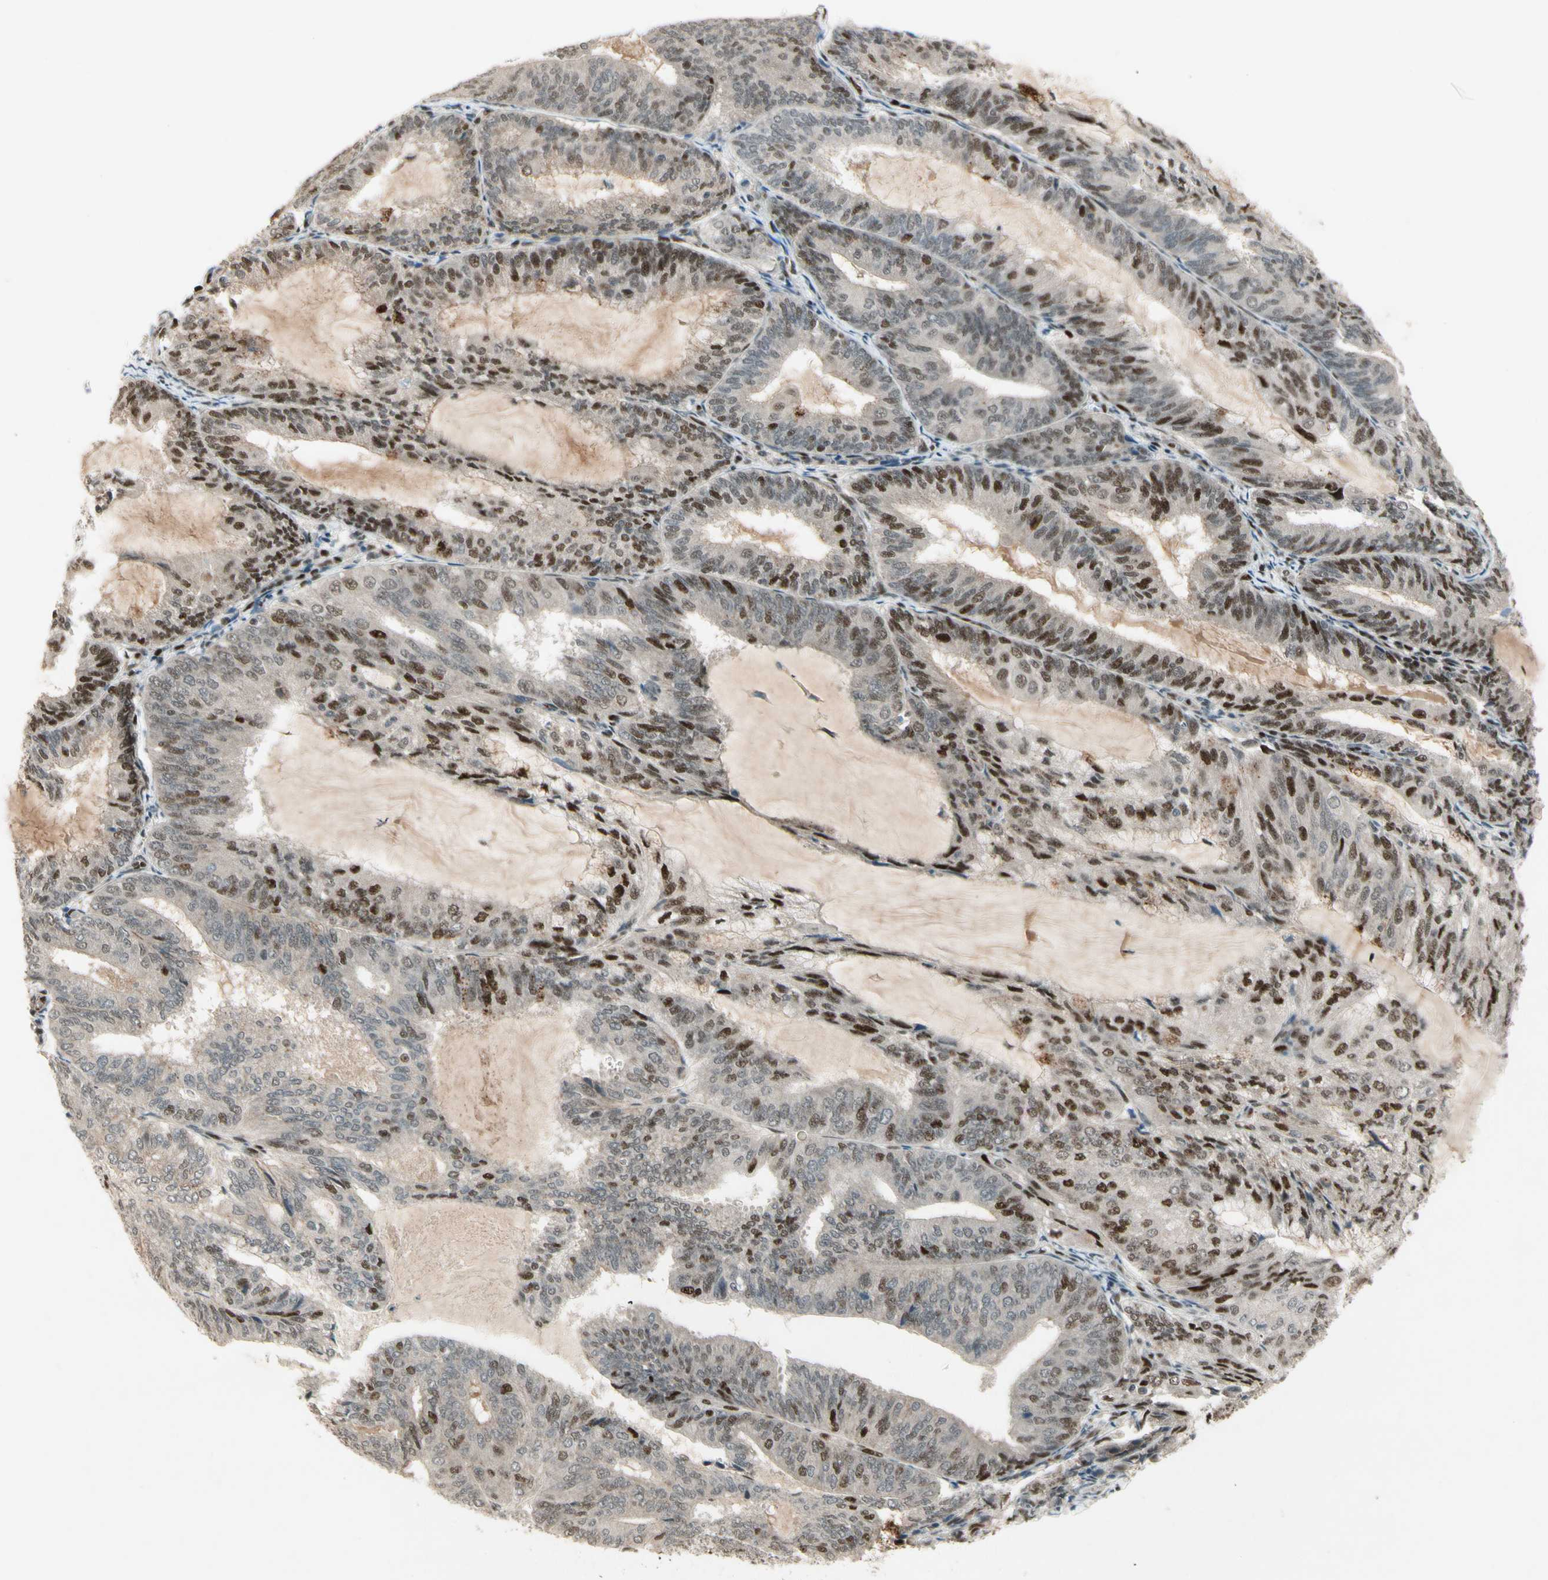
{"staining": {"intensity": "strong", "quantity": "25%-75%", "location": "nuclear"}, "tissue": "endometrial cancer", "cell_type": "Tumor cells", "image_type": "cancer", "snomed": [{"axis": "morphology", "description": "Adenocarcinoma, NOS"}, {"axis": "topography", "description": "Endometrium"}], "caption": "Tumor cells show high levels of strong nuclear expression in about 25%-75% of cells in endometrial adenocarcinoma.", "gene": "CDK11A", "patient": {"sex": "female", "age": 81}}